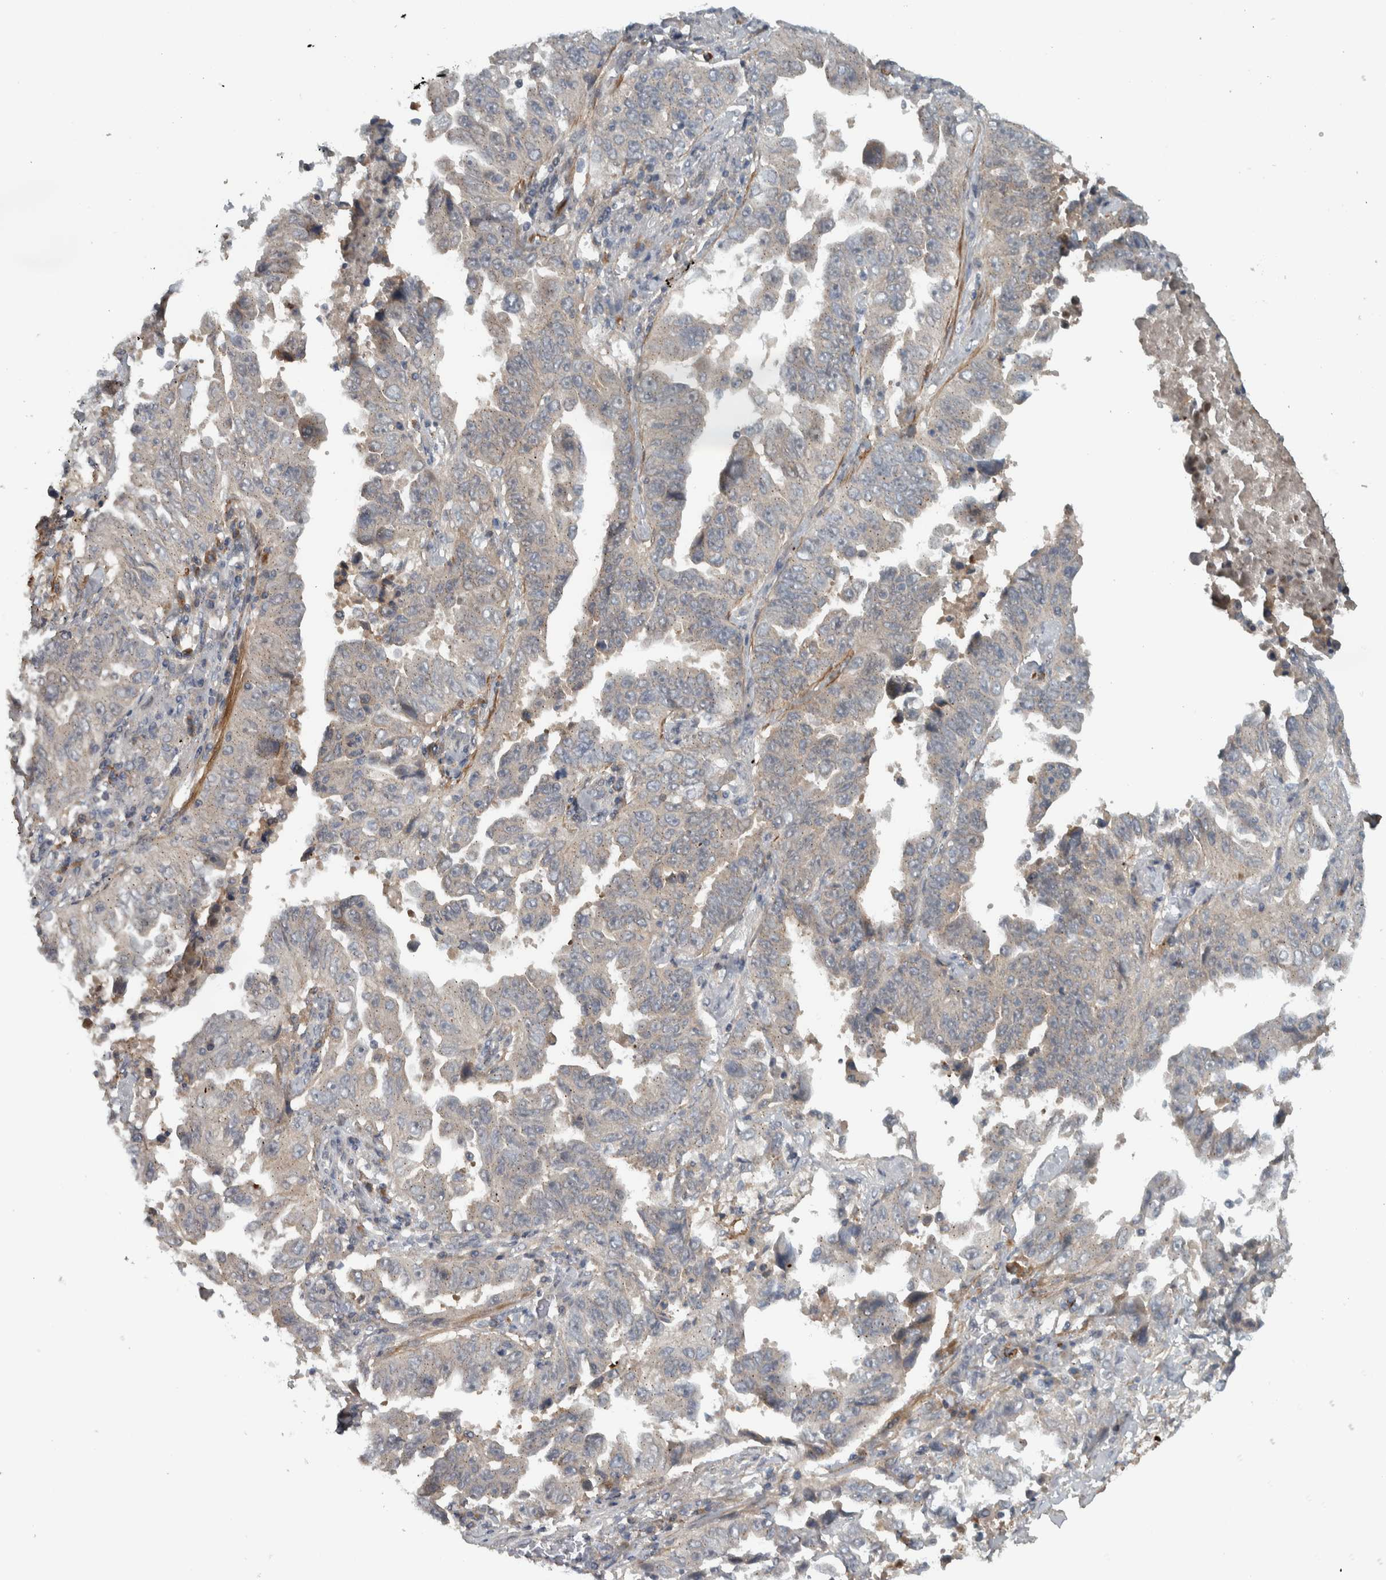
{"staining": {"intensity": "negative", "quantity": "none", "location": "none"}, "tissue": "lung cancer", "cell_type": "Tumor cells", "image_type": "cancer", "snomed": [{"axis": "morphology", "description": "Adenocarcinoma, NOS"}, {"axis": "topography", "description": "Lung"}], "caption": "DAB immunohistochemical staining of human lung cancer exhibits no significant staining in tumor cells.", "gene": "LBHD1", "patient": {"sex": "female", "age": 51}}